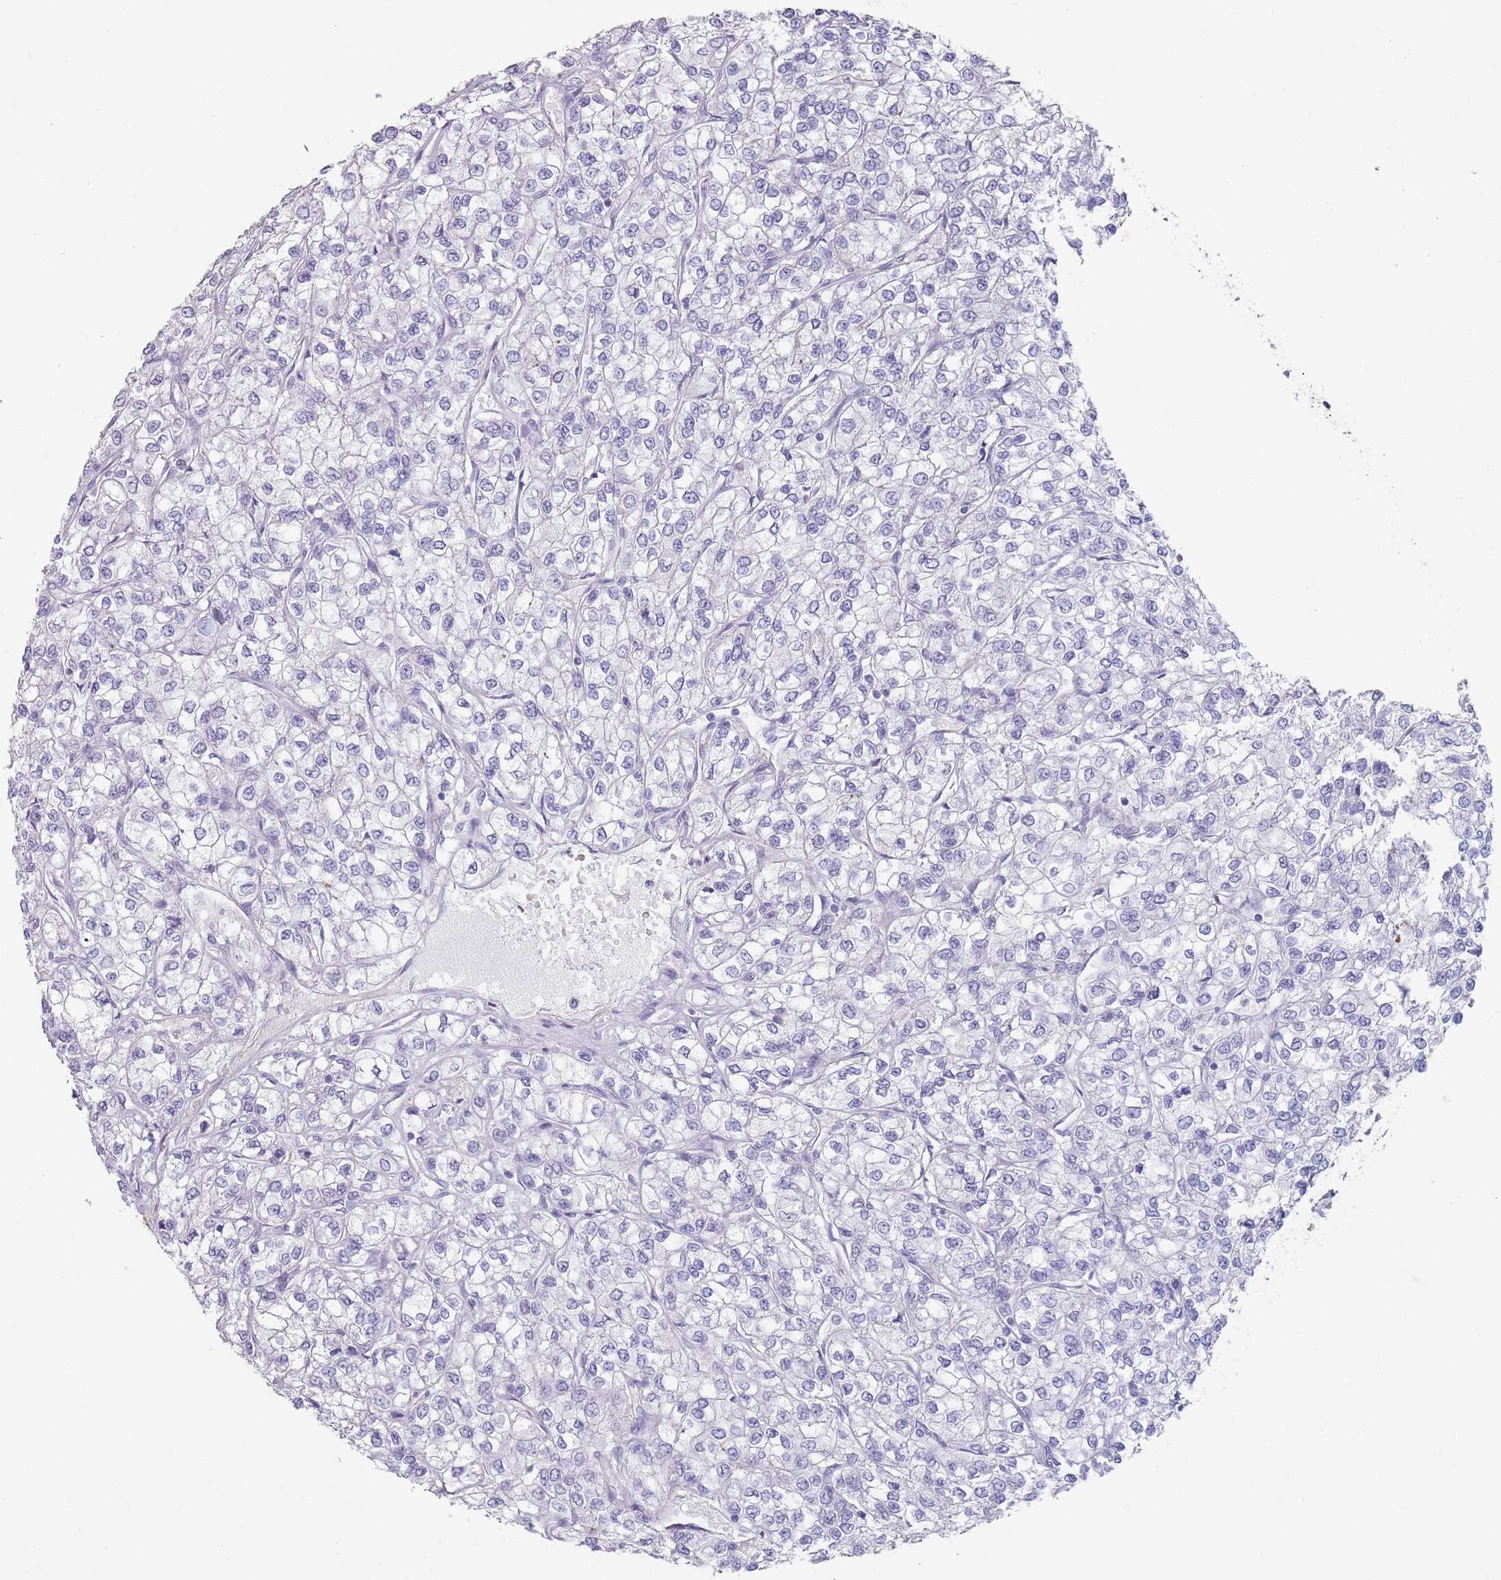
{"staining": {"intensity": "negative", "quantity": "none", "location": "none"}, "tissue": "renal cancer", "cell_type": "Tumor cells", "image_type": "cancer", "snomed": [{"axis": "morphology", "description": "Adenocarcinoma, NOS"}, {"axis": "topography", "description": "Kidney"}], "caption": "Adenocarcinoma (renal) stained for a protein using IHC reveals no staining tumor cells.", "gene": "RHBG", "patient": {"sex": "male", "age": 80}}